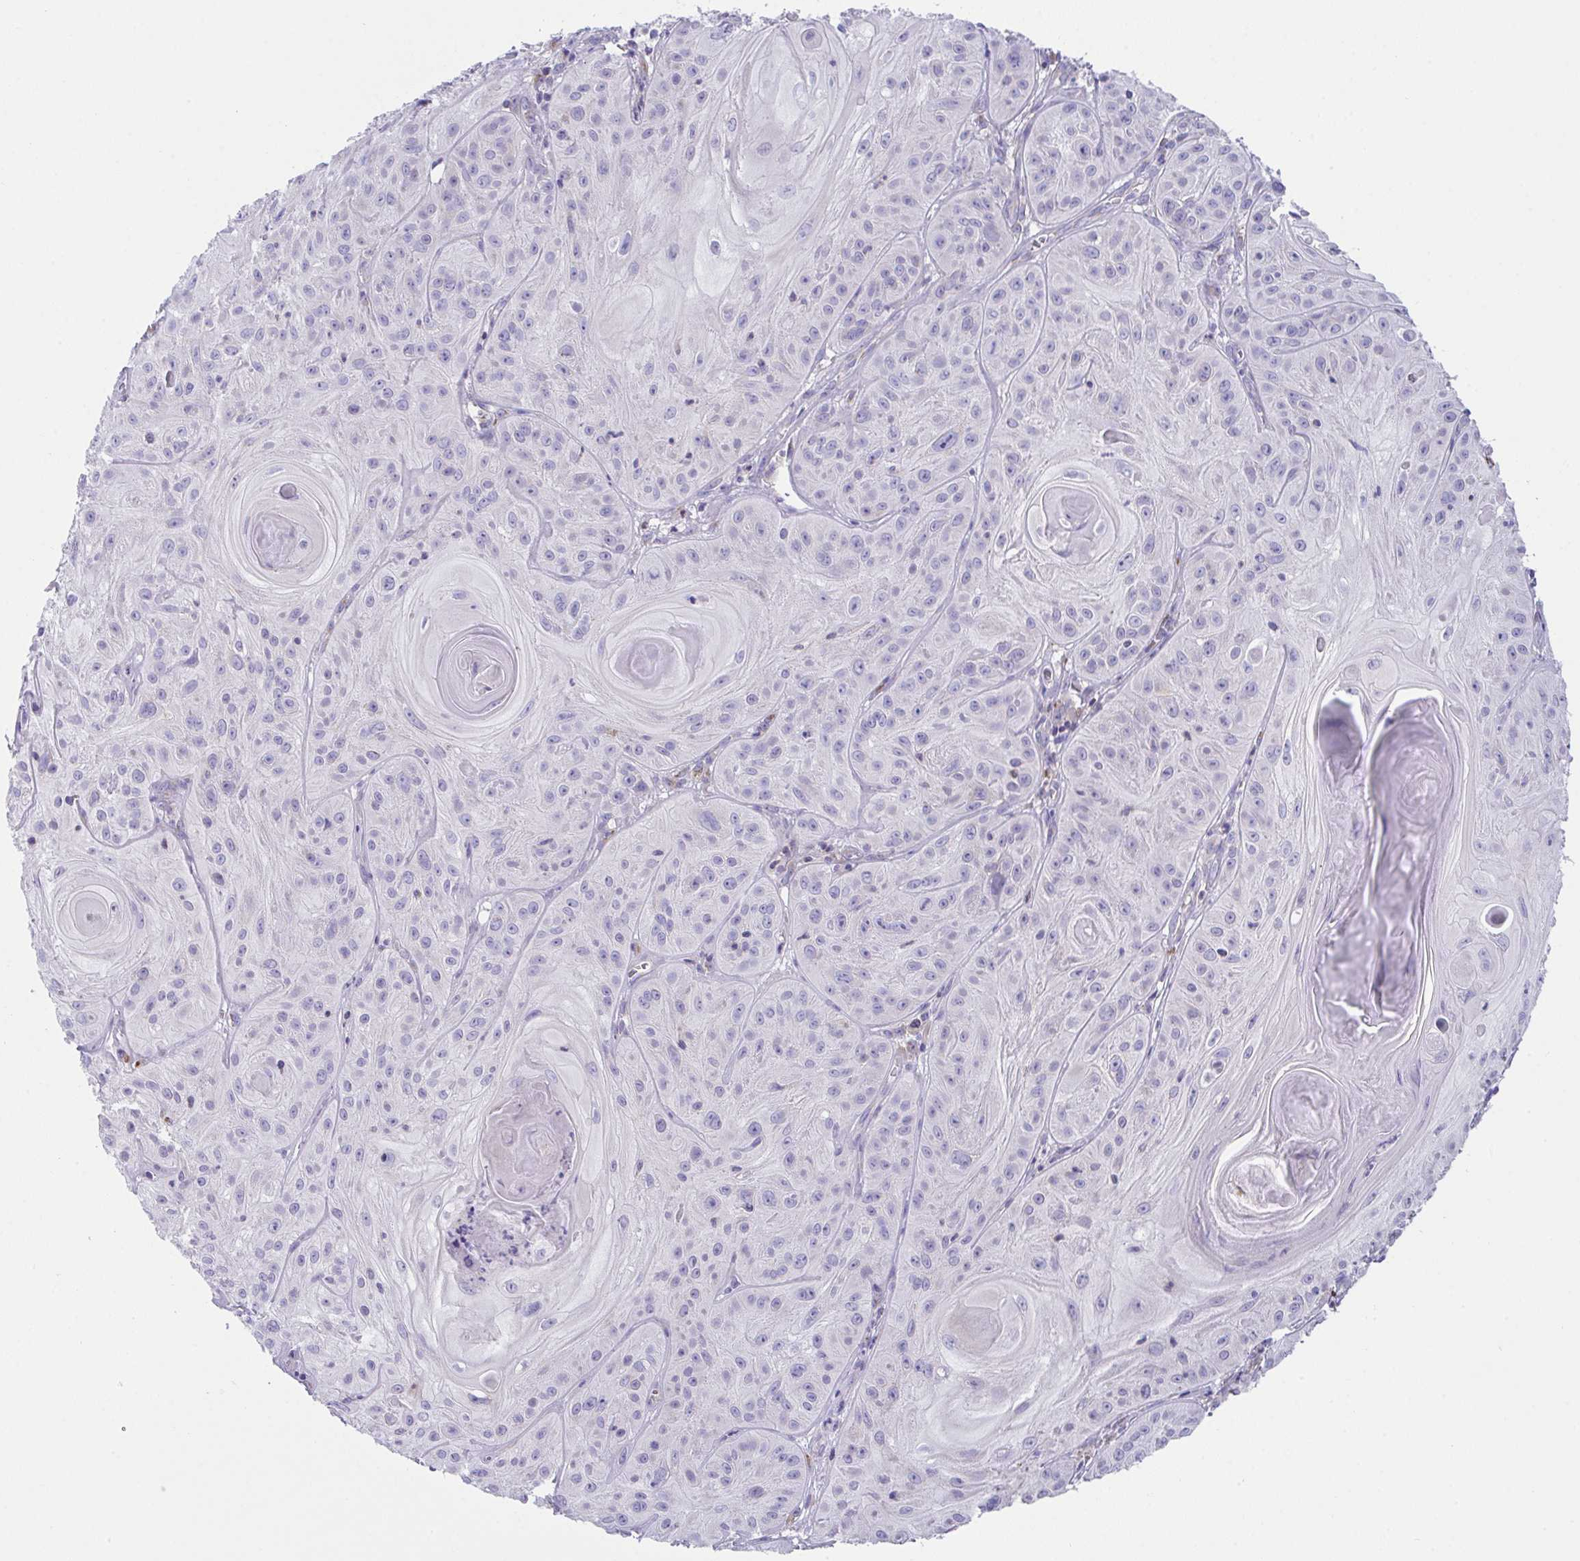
{"staining": {"intensity": "negative", "quantity": "none", "location": "none"}, "tissue": "skin cancer", "cell_type": "Tumor cells", "image_type": "cancer", "snomed": [{"axis": "morphology", "description": "Squamous cell carcinoma, NOS"}, {"axis": "topography", "description": "Skin"}], "caption": "IHC micrograph of neoplastic tissue: human skin squamous cell carcinoma stained with DAB (3,3'-diaminobenzidine) displays no significant protein staining in tumor cells.", "gene": "MIA3", "patient": {"sex": "male", "age": 85}}